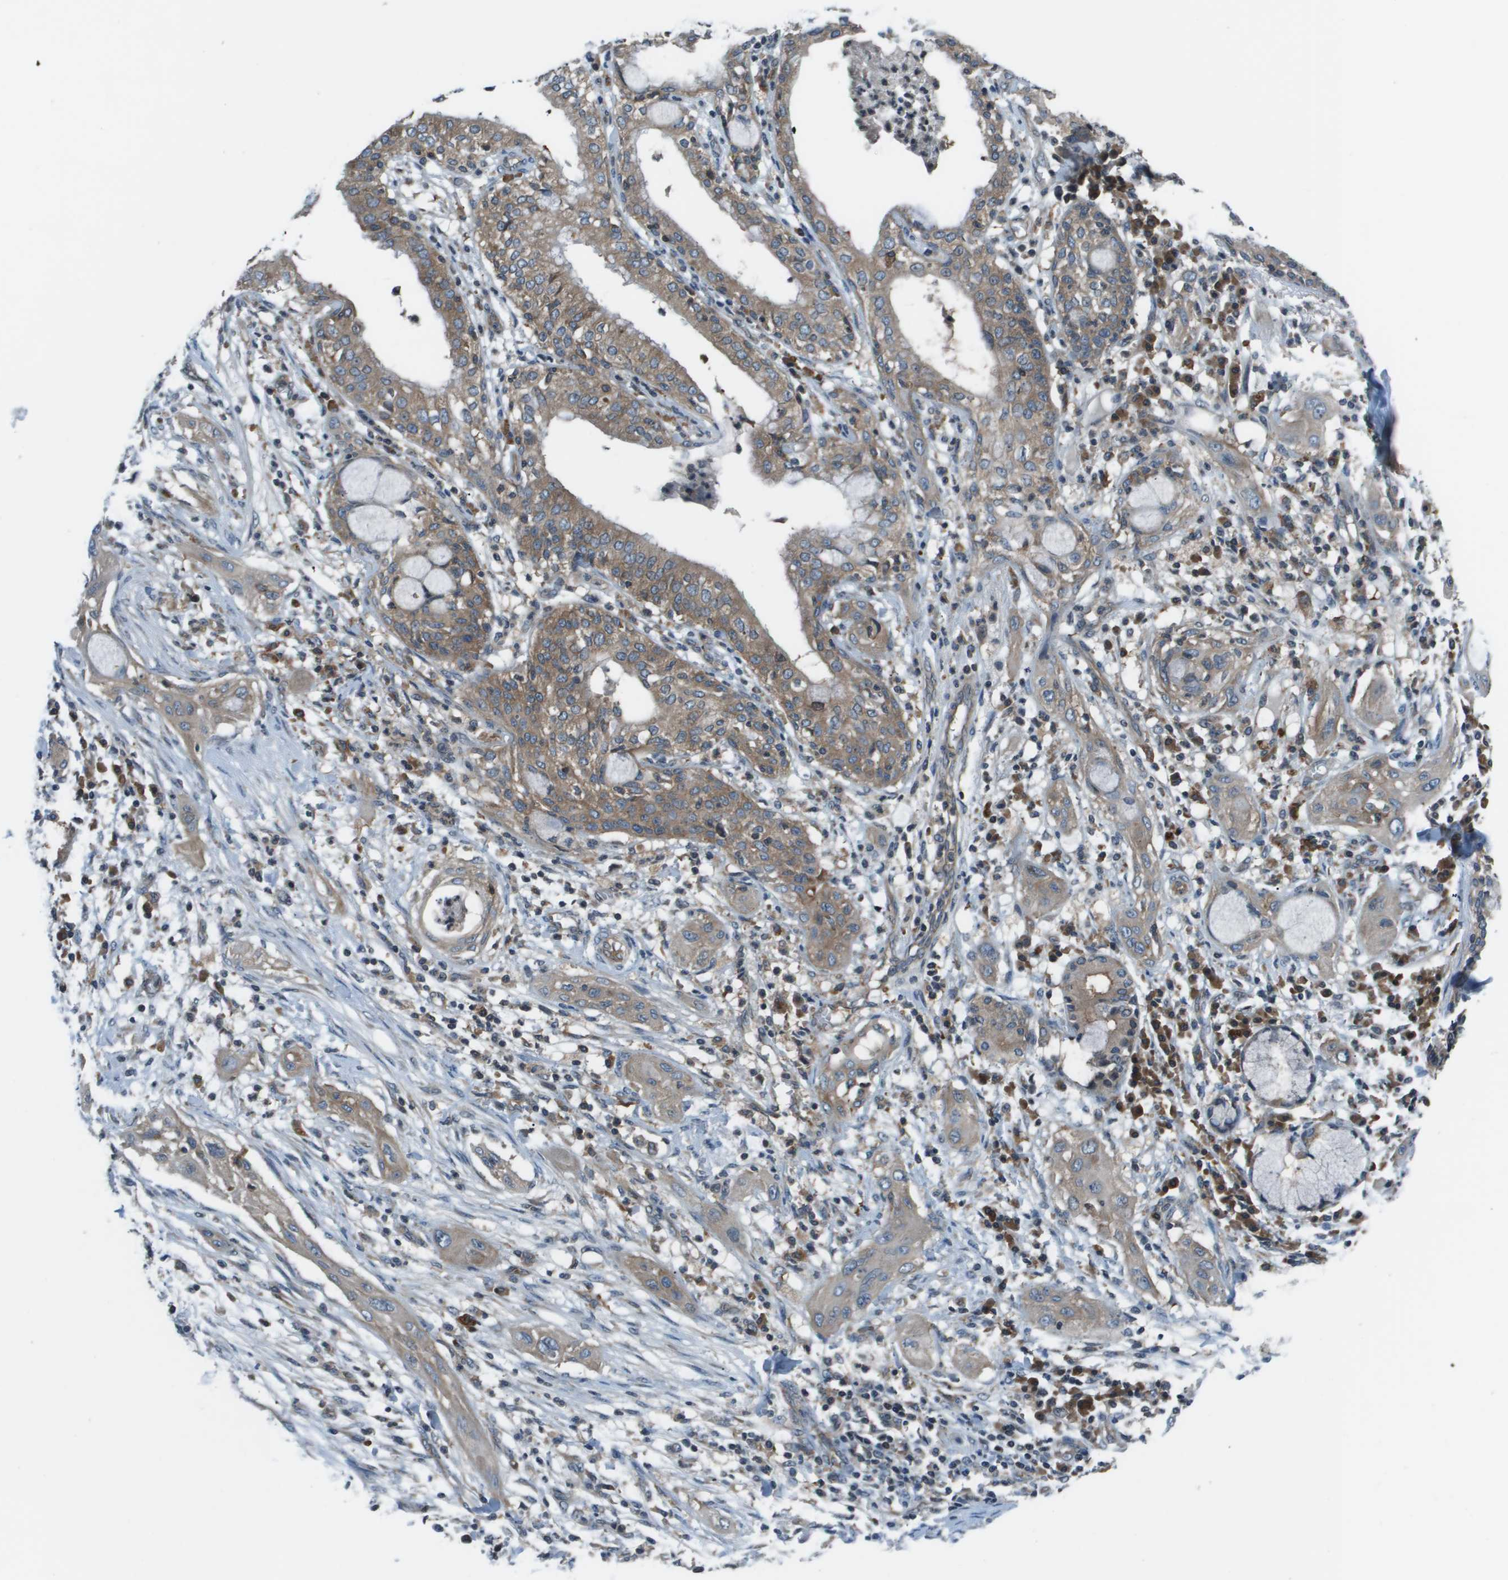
{"staining": {"intensity": "moderate", "quantity": ">75%", "location": "cytoplasmic/membranous"}, "tissue": "lung cancer", "cell_type": "Tumor cells", "image_type": "cancer", "snomed": [{"axis": "morphology", "description": "Squamous cell carcinoma, NOS"}, {"axis": "topography", "description": "Lung"}], "caption": "This is an image of immunohistochemistry (IHC) staining of lung squamous cell carcinoma, which shows moderate expression in the cytoplasmic/membranous of tumor cells.", "gene": "EIF3B", "patient": {"sex": "female", "age": 47}}